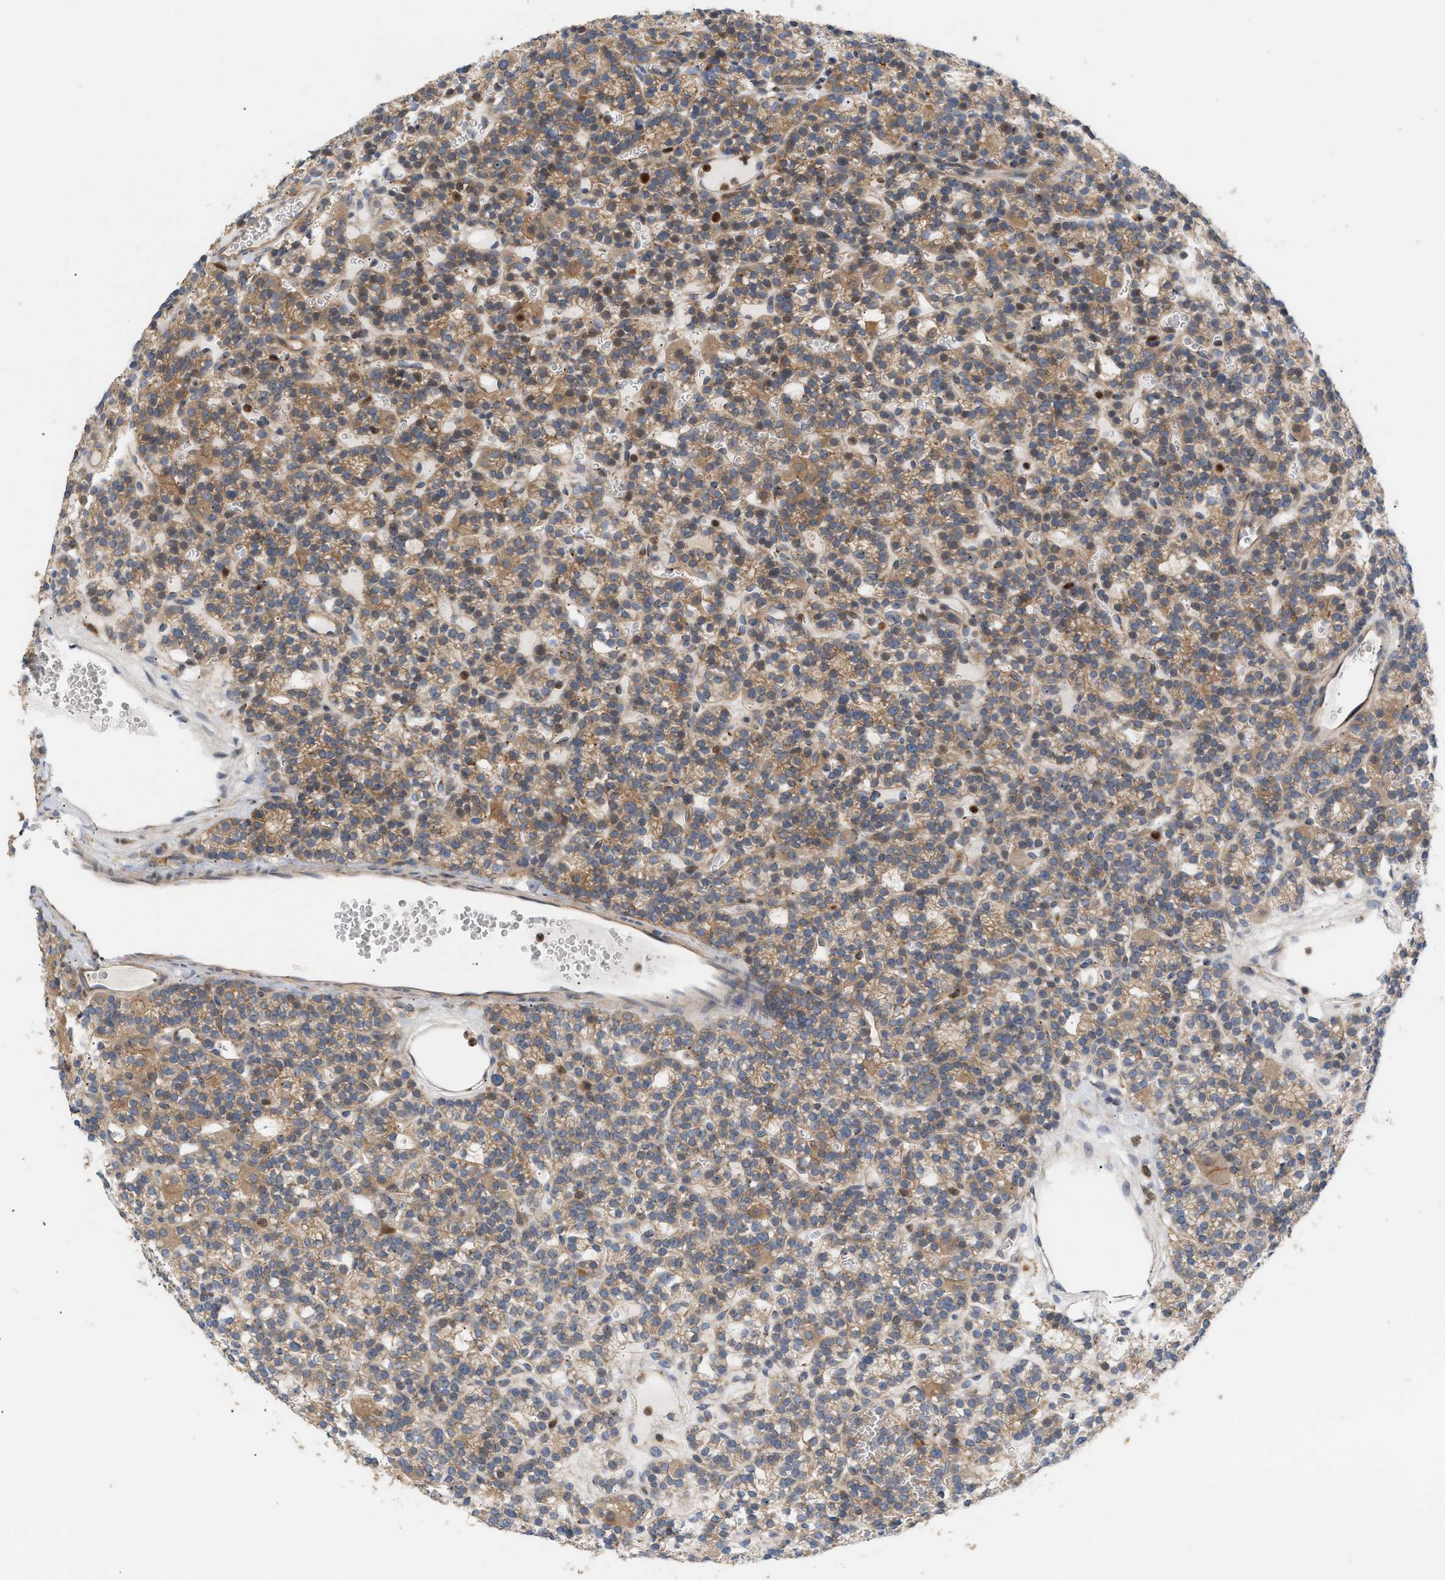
{"staining": {"intensity": "moderate", "quantity": ">75%", "location": "cytoplasmic/membranous"}, "tissue": "parathyroid gland", "cell_type": "Glandular cells", "image_type": "normal", "snomed": [{"axis": "morphology", "description": "Normal tissue, NOS"}, {"axis": "morphology", "description": "Adenoma, NOS"}, {"axis": "topography", "description": "Parathyroid gland"}], "caption": "The micrograph displays staining of normal parathyroid gland, revealing moderate cytoplasmic/membranous protein positivity (brown color) within glandular cells.", "gene": "DBNL", "patient": {"sex": "female", "age": 58}}